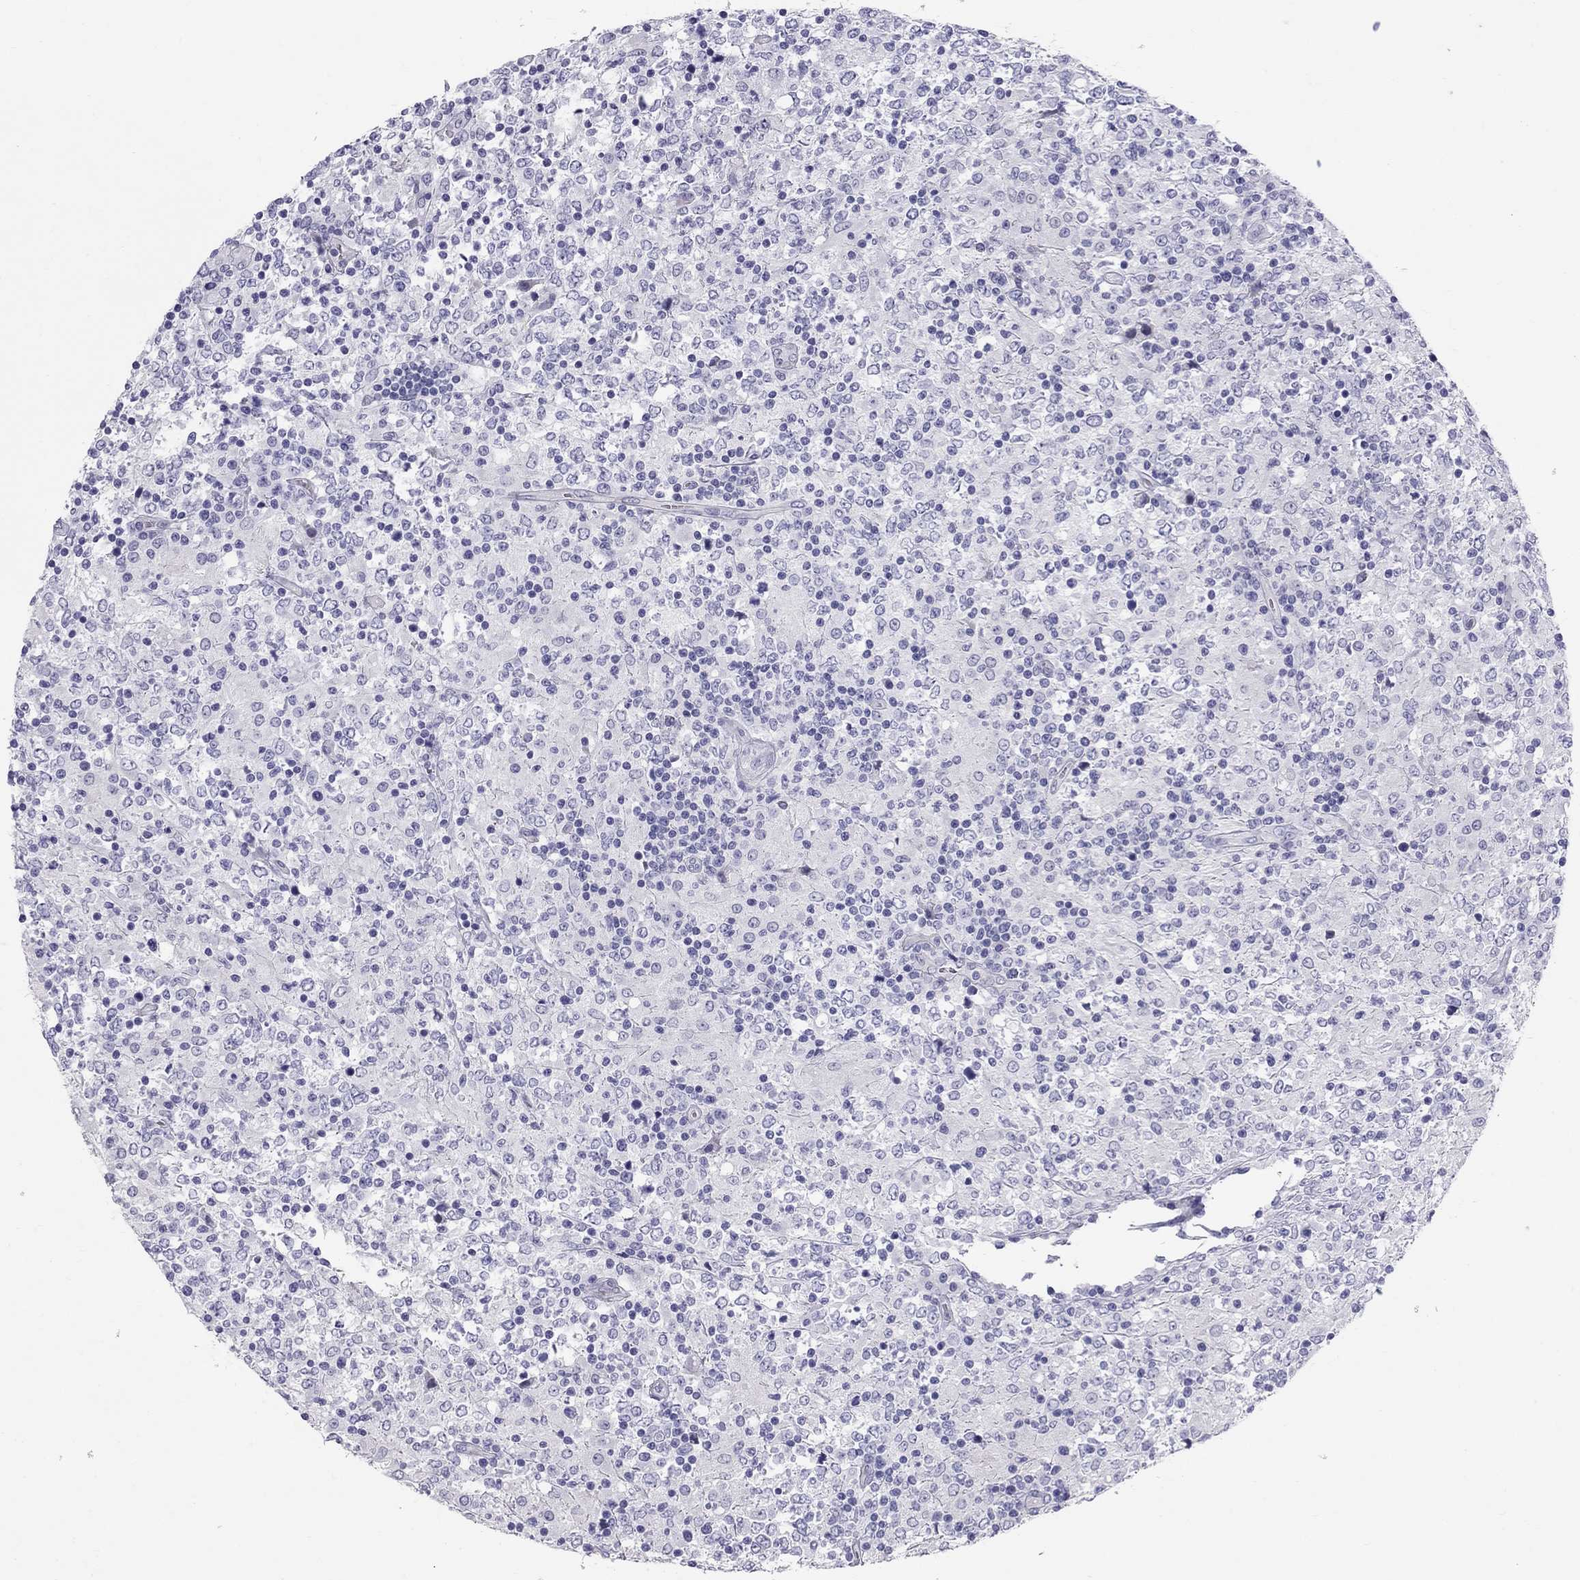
{"staining": {"intensity": "negative", "quantity": "none", "location": "none"}, "tissue": "lymphoma", "cell_type": "Tumor cells", "image_type": "cancer", "snomed": [{"axis": "morphology", "description": "Malignant lymphoma, non-Hodgkin's type, High grade"}, {"axis": "topography", "description": "Lymph node"}], "caption": "This is a image of immunohistochemistry staining of high-grade malignant lymphoma, non-Hodgkin's type, which shows no staining in tumor cells.", "gene": "FSCN3", "patient": {"sex": "female", "age": 84}}